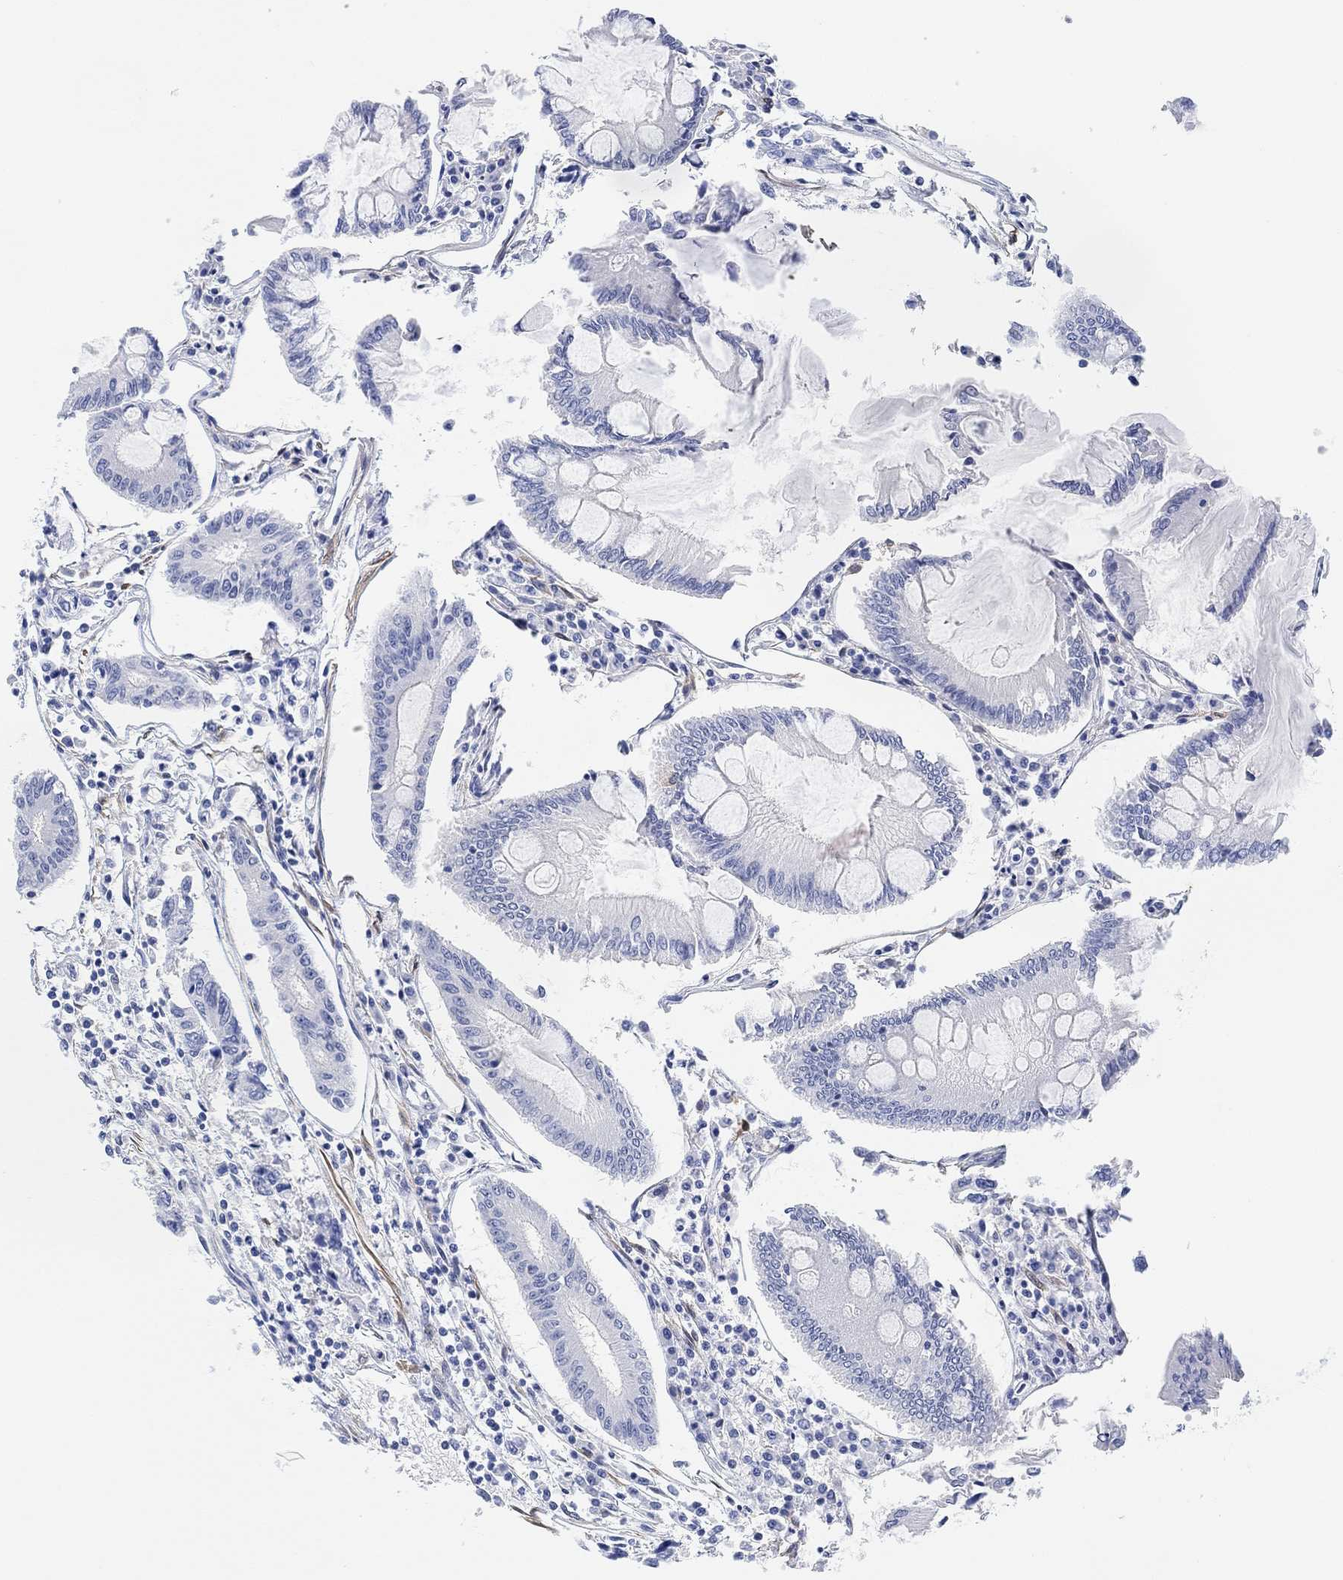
{"staining": {"intensity": "negative", "quantity": "none", "location": "none"}, "tissue": "colorectal cancer", "cell_type": "Tumor cells", "image_type": "cancer", "snomed": [{"axis": "morphology", "description": "Adenocarcinoma, NOS"}, {"axis": "topography", "description": "Colon"}], "caption": "This is a image of immunohistochemistry (IHC) staining of colorectal cancer, which shows no expression in tumor cells.", "gene": "VAT1L", "patient": {"sex": "female", "age": 65}}